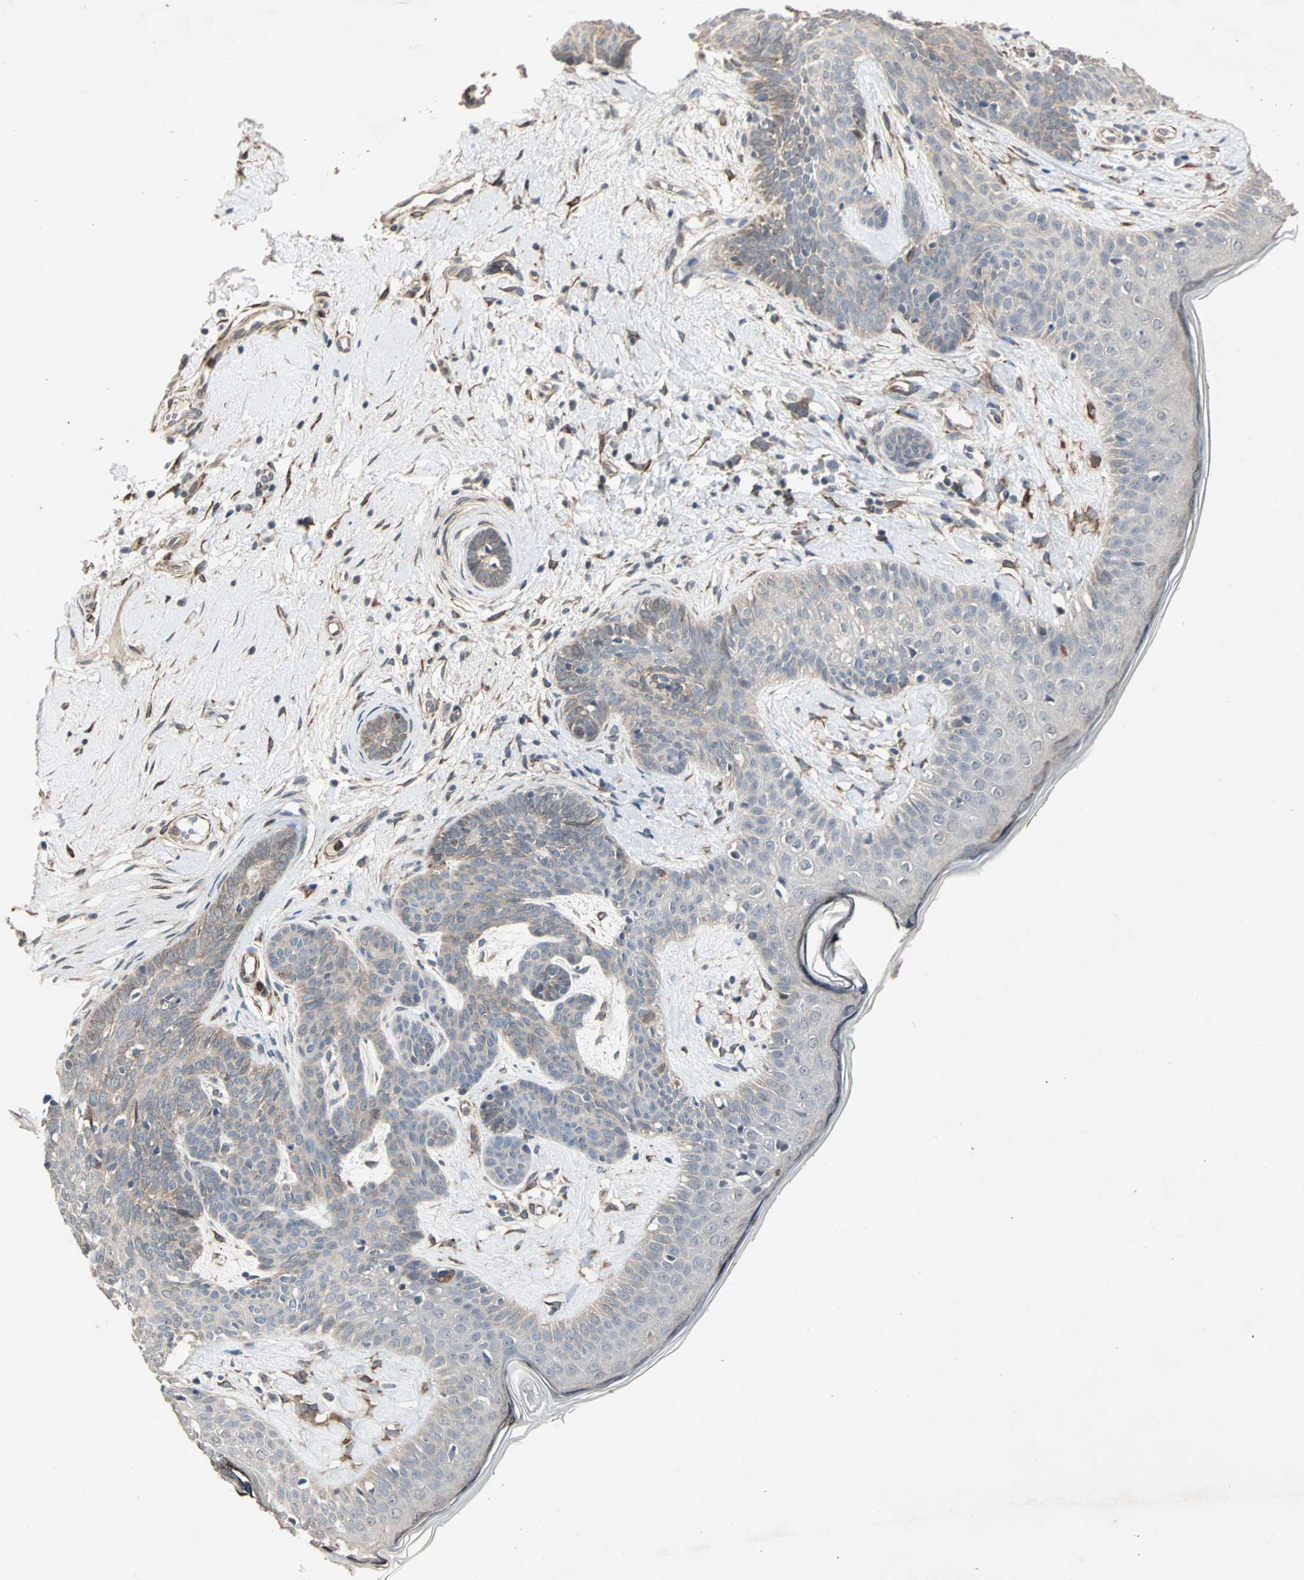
{"staining": {"intensity": "weak", "quantity": "<25%", "location": "cytoplasmic/membranous"}, "tissue": "skin cancer", "cell_type": "Tumor cells", "image_type": "cancer", "snomed": [{"axis": "morphology", "description": "Developmental malformation"}, {"axis": "morphology", "description": "Basal cell carcinoma"}, {"axis": "topography", "description": "Skin"}], "caption": "A histopathology image of skin basal cell carcinoma stained for a protein exhibits no brown staining in tumor cells. The staining was performed using DAB to visualize the protein expression in brown, while the nuclei were stained in blue with hematoxylin (Magnification: 20x).", "gene": "TRPV4", "patient": {"sex": "female", "age": 62}}